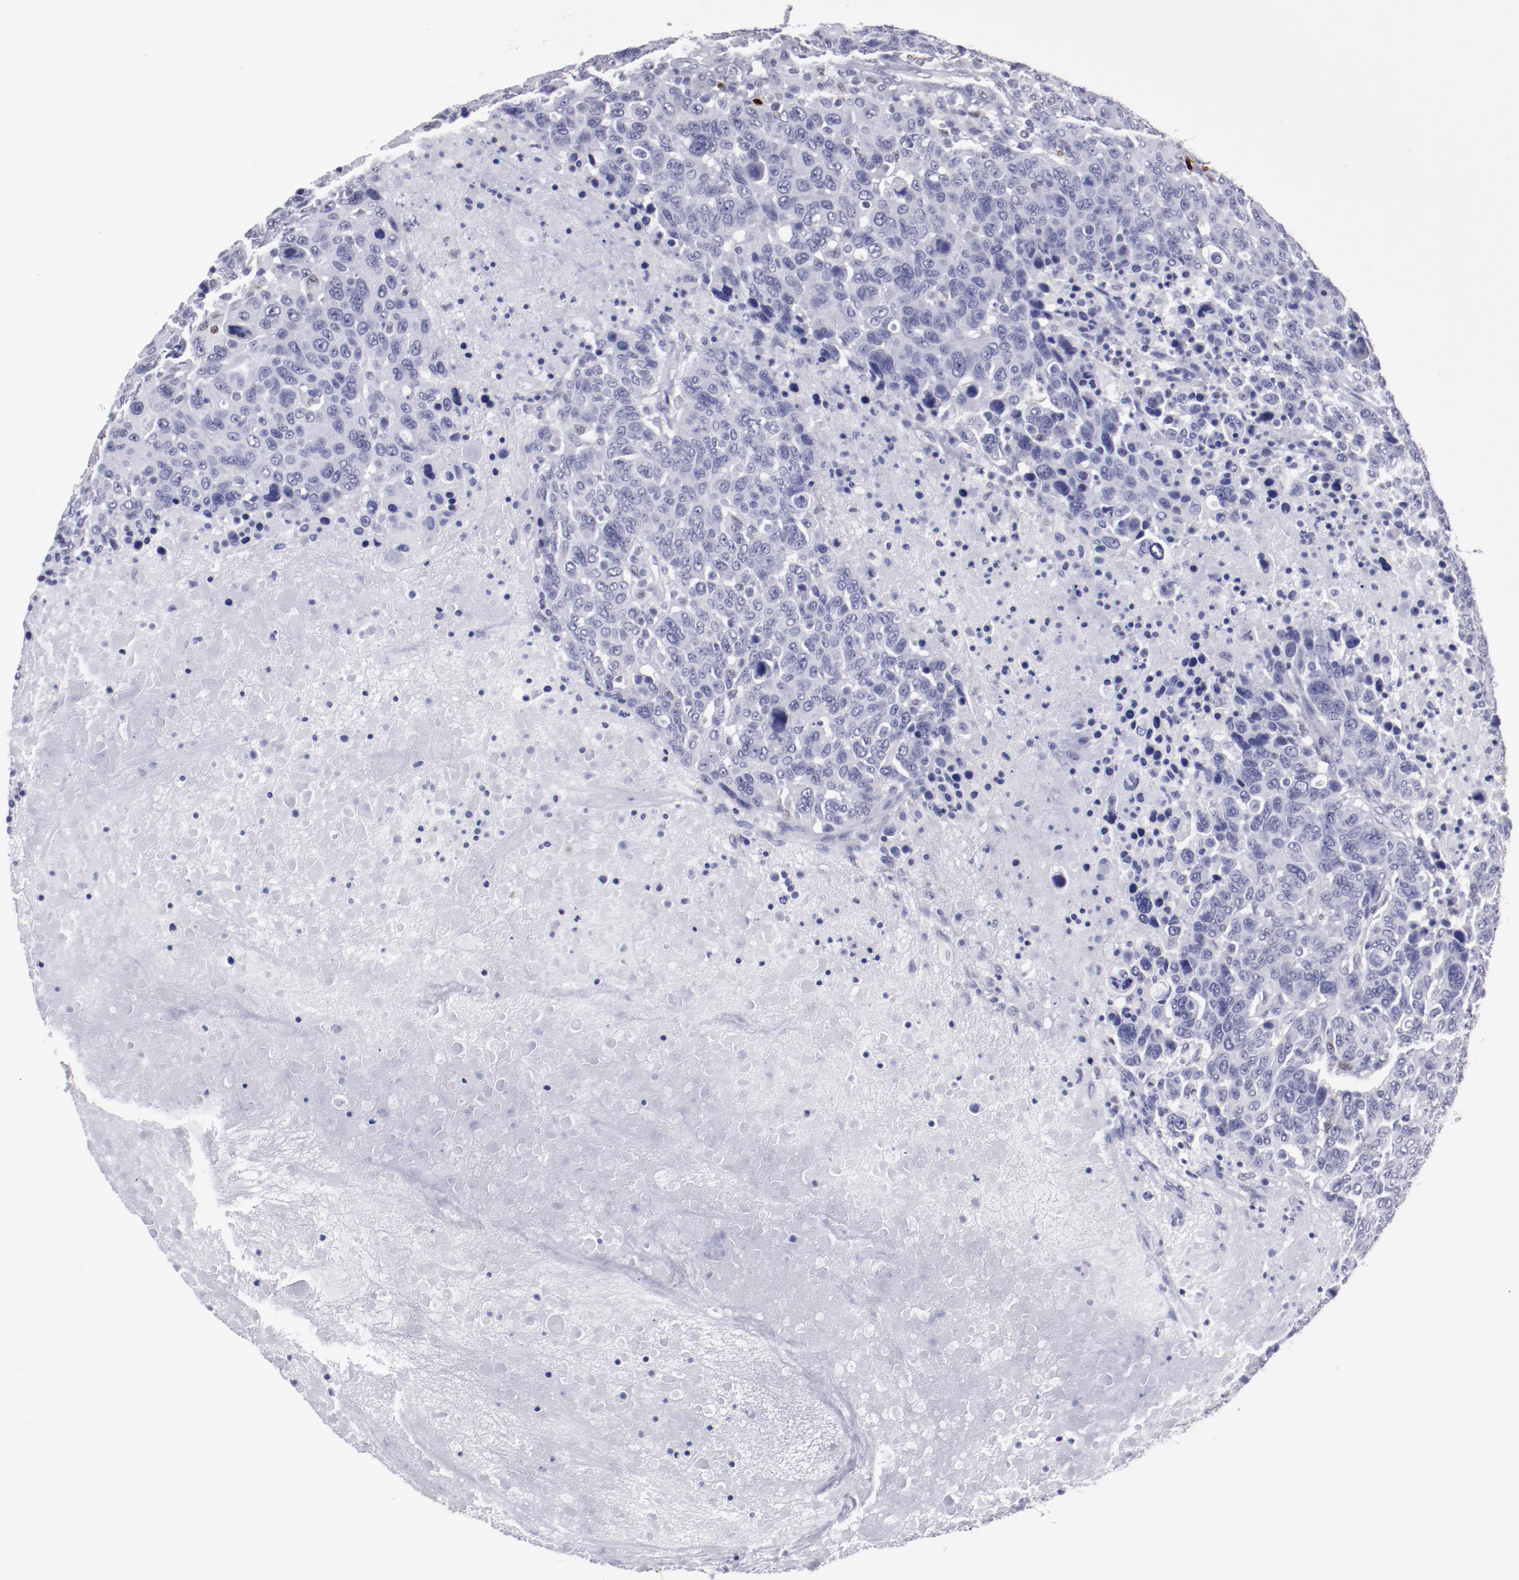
{"staining": {"intensity": "negative", "quantity": "none", "location": "none"}, "tissue": "breast cancer", "cell_type": "Tumor cells", "image_type": "cancer", "snomed": [{"axis": "morphology", "description": "Duct carcinoma"}, {"axis": "topography", "description": "Breast"}], "caption": "This micrograph is of breast cancer stained with IHC to label a protein in brown with the nuclei are counter-stained blue. There is no expression in tumor cells. (DAB (3,3'-diaminobenzidine) immunohistochemistry (IHC) with hematoxylin counter stain).", "gene": "IRF8", "patient": {"sex": "female", "age": 37}}